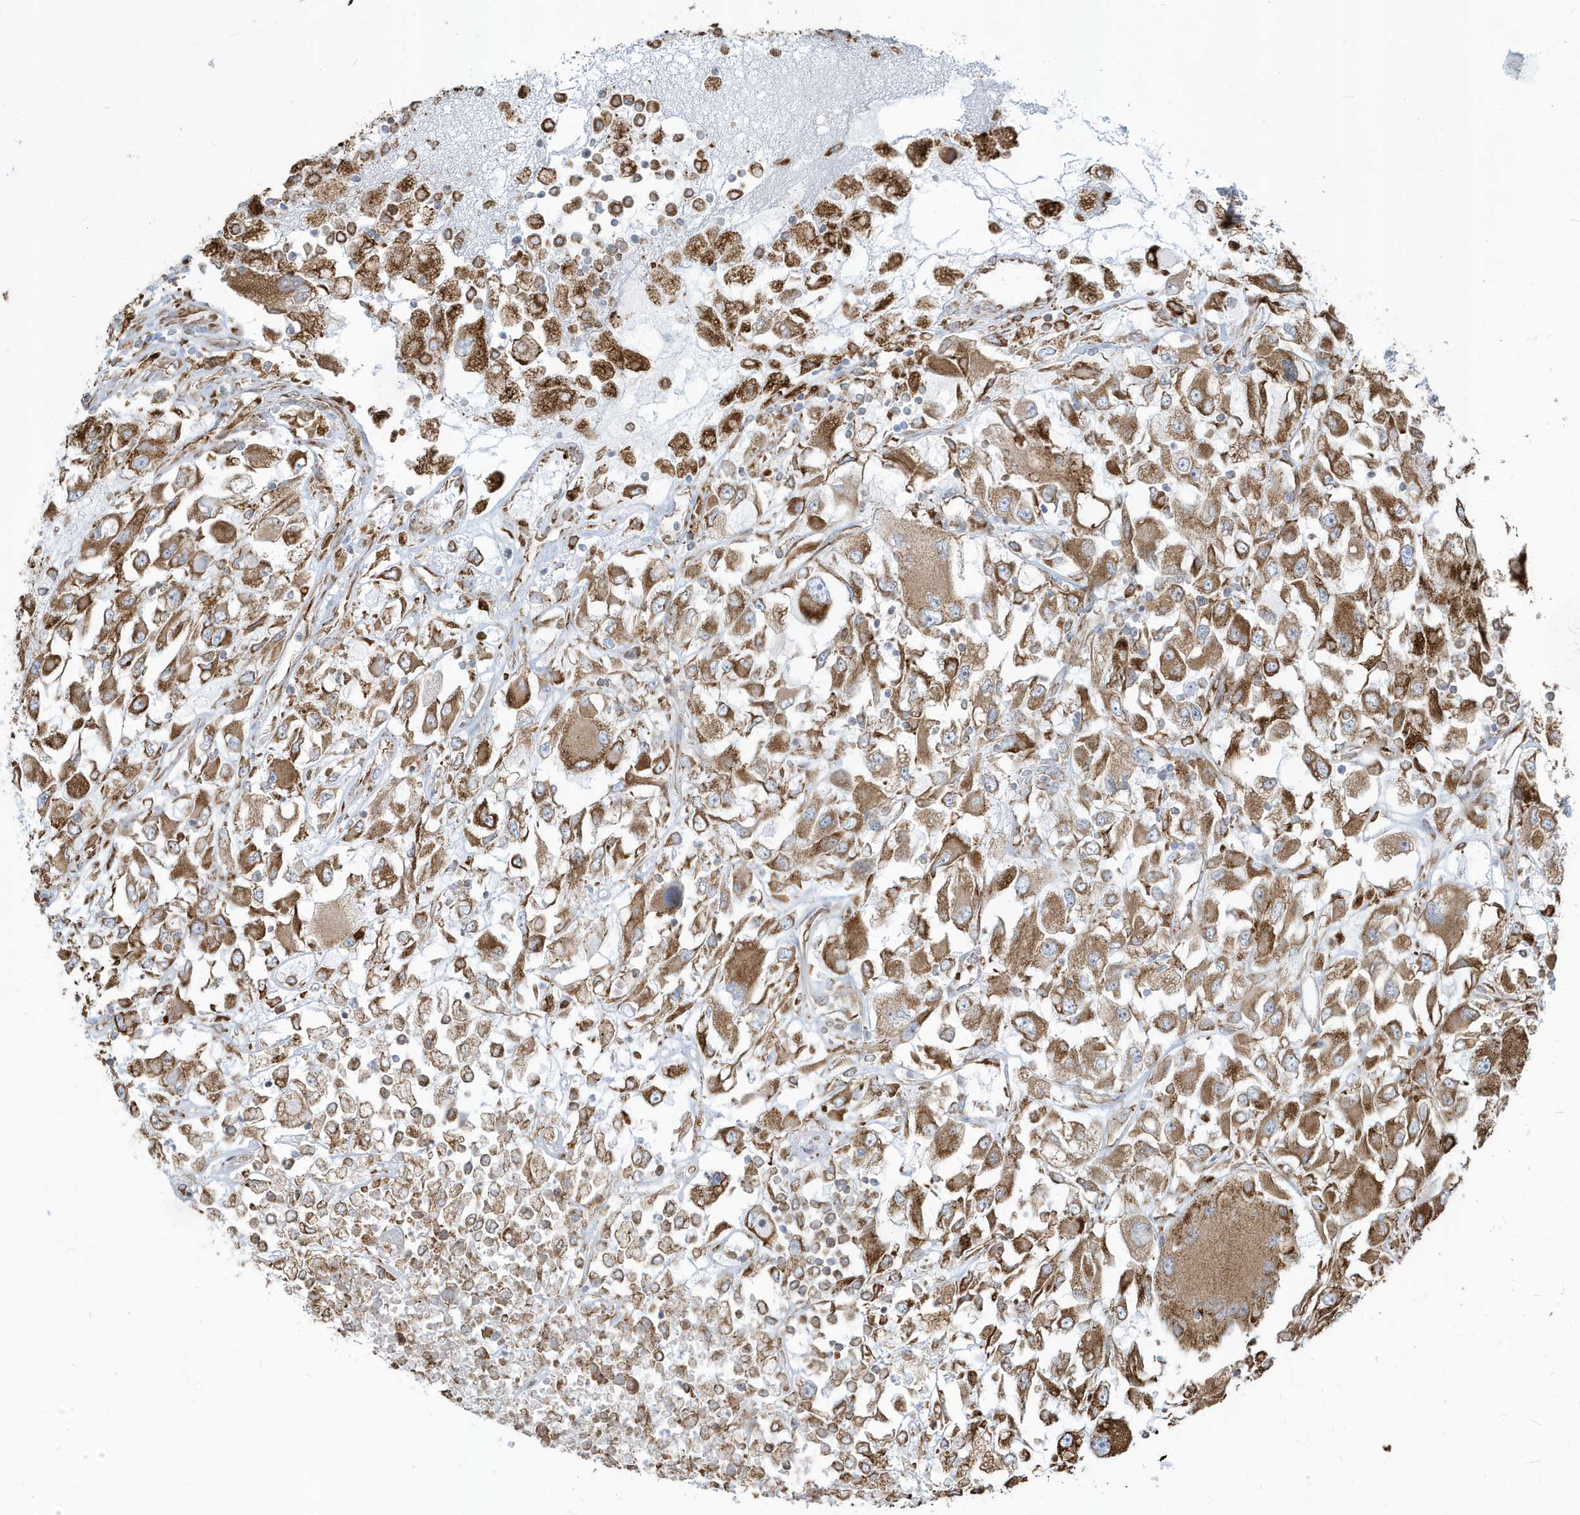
{"staining": {"intensity": "strong", "quantity": ">75%", "location": "cytoplasmic/membranous"}, "tissue": "renal cancer", "cell_type": "Tumor cells", "image_type": "cancer", "snomed": [{"axis": "morphology", "description": "Adenocarcinoma, NOS"}, {"axis": "topography", "description": "Kidney"}], "caption": "Immunohistochemistry photomicrograph of neoplastic tissue: renal cancer stained using immunohistochemistry (IHC) demonstrates high levels of strong protein expression localized specifically in the cytoplasmic/membranous of tumor cells, appearing as a cytoplasmic/membranous brown color.", "gene": "PDIA6", "patient": {"sex": "female", "age": 52}}